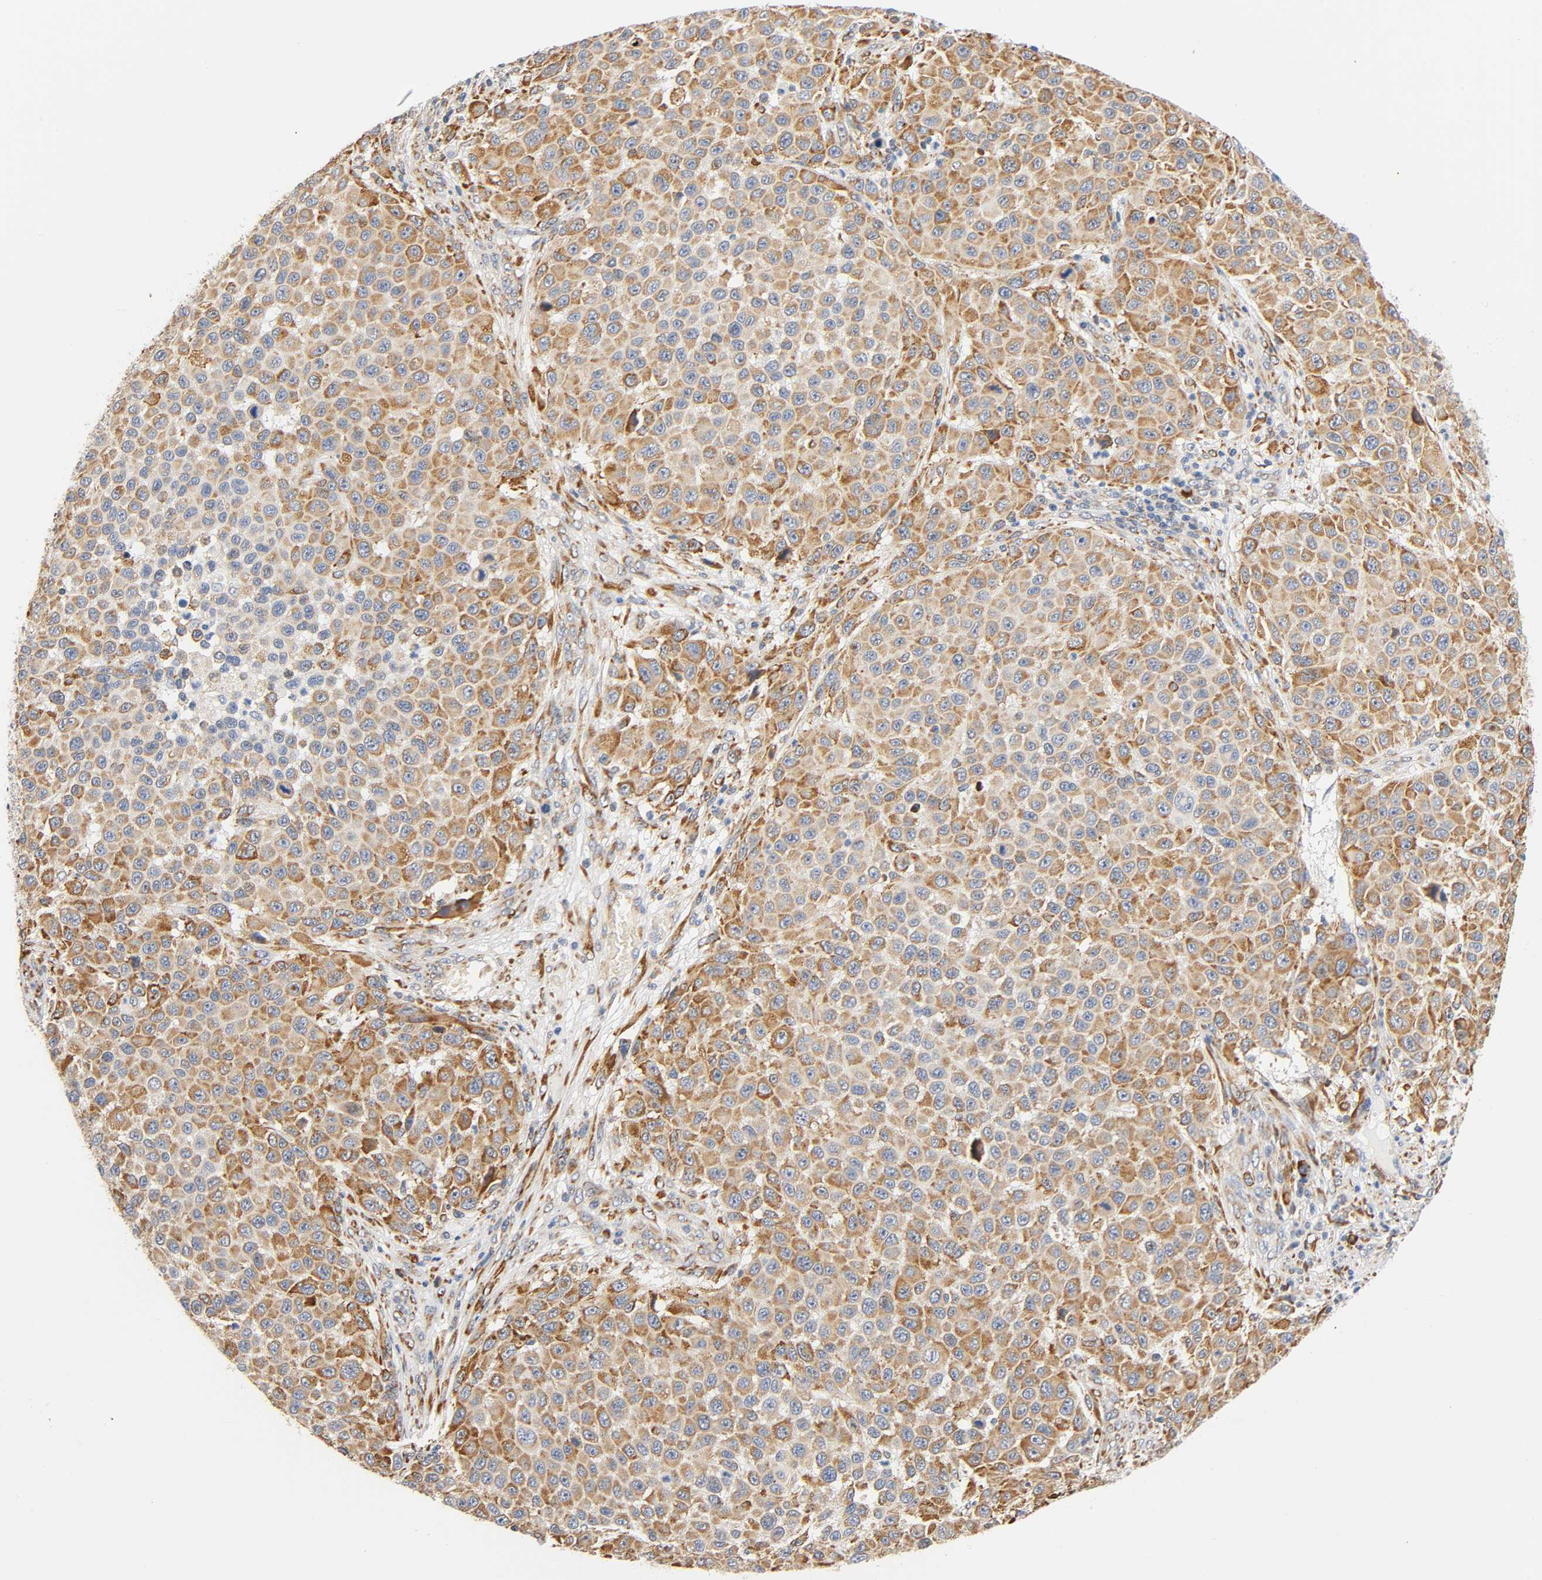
{"staining": {"intensity": "moderate", "quantity": ">75%", "location": "cytoplasmic/membranous"}, "tissue": "melanoma", "cell_type": "Tumor cells", "image_type": "cancer", "snomed": [{"axis": "morphology", "description": "Malignant melanoma, Metastatic site"}, {"axis": "topography", "description": "Lymph node"}], "caption": "Human malignant melanoma (metastatic site) stained with a brown dye shows moderate cytoplasmic/membranous positive staining in approximately >75% of tumor cells.", "gene": "UCKL1", "patient": {"sex": "male", "age": 61}}